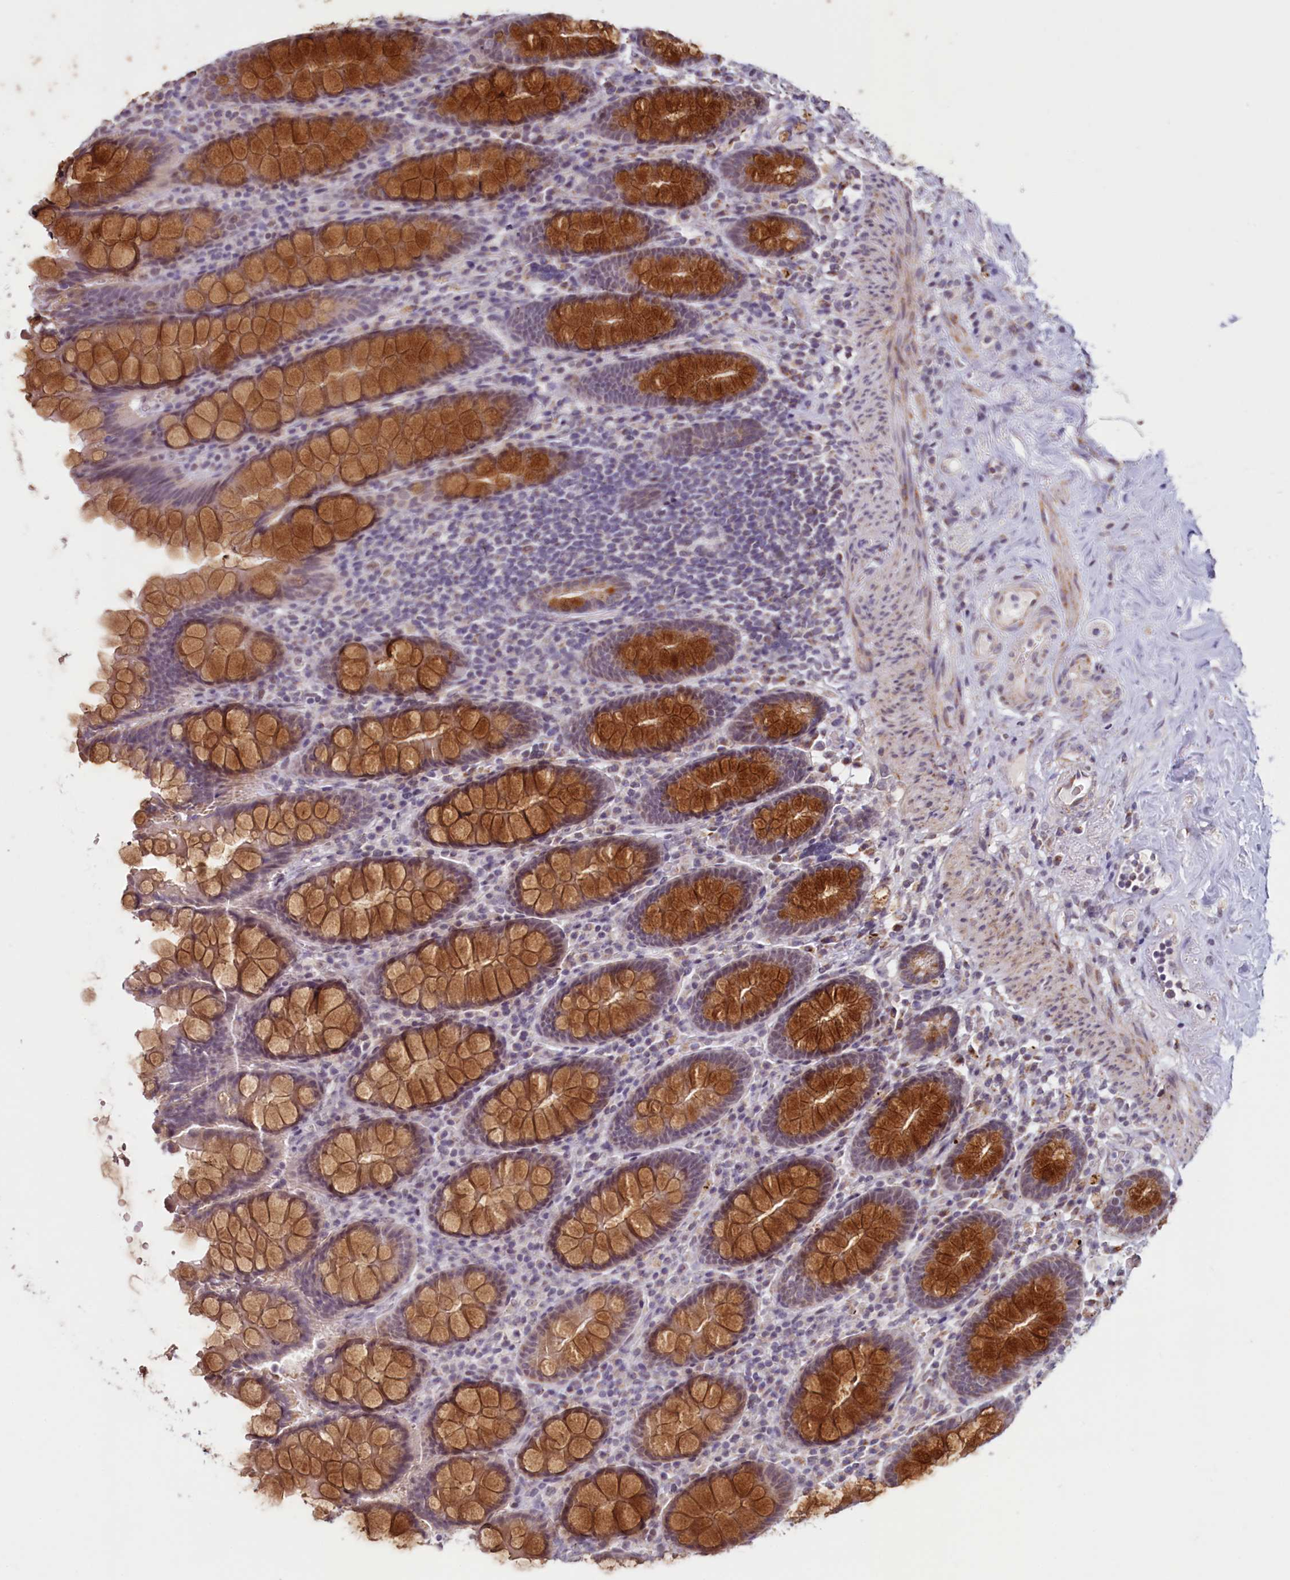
{"staining": {"intensity": "weak", "quantity": "25%-75%", "location": "cytoplasmic/membranous"}, "tissue": "colon", "cell_type": "Endothelial cells", "image_type": "normal", "snomed": [{"axis": "morphology", "description": "Normal tissue, NOS"}, {"axis": "topography", "description": "Colon"}], "caption": "The image reveals a brown stain indicating the presence of a protein in the cytoplasmic/membranous of endothelial cells in colon.", "gene": "PDE6D", "patient": {"sex": "female", "age": 79}}